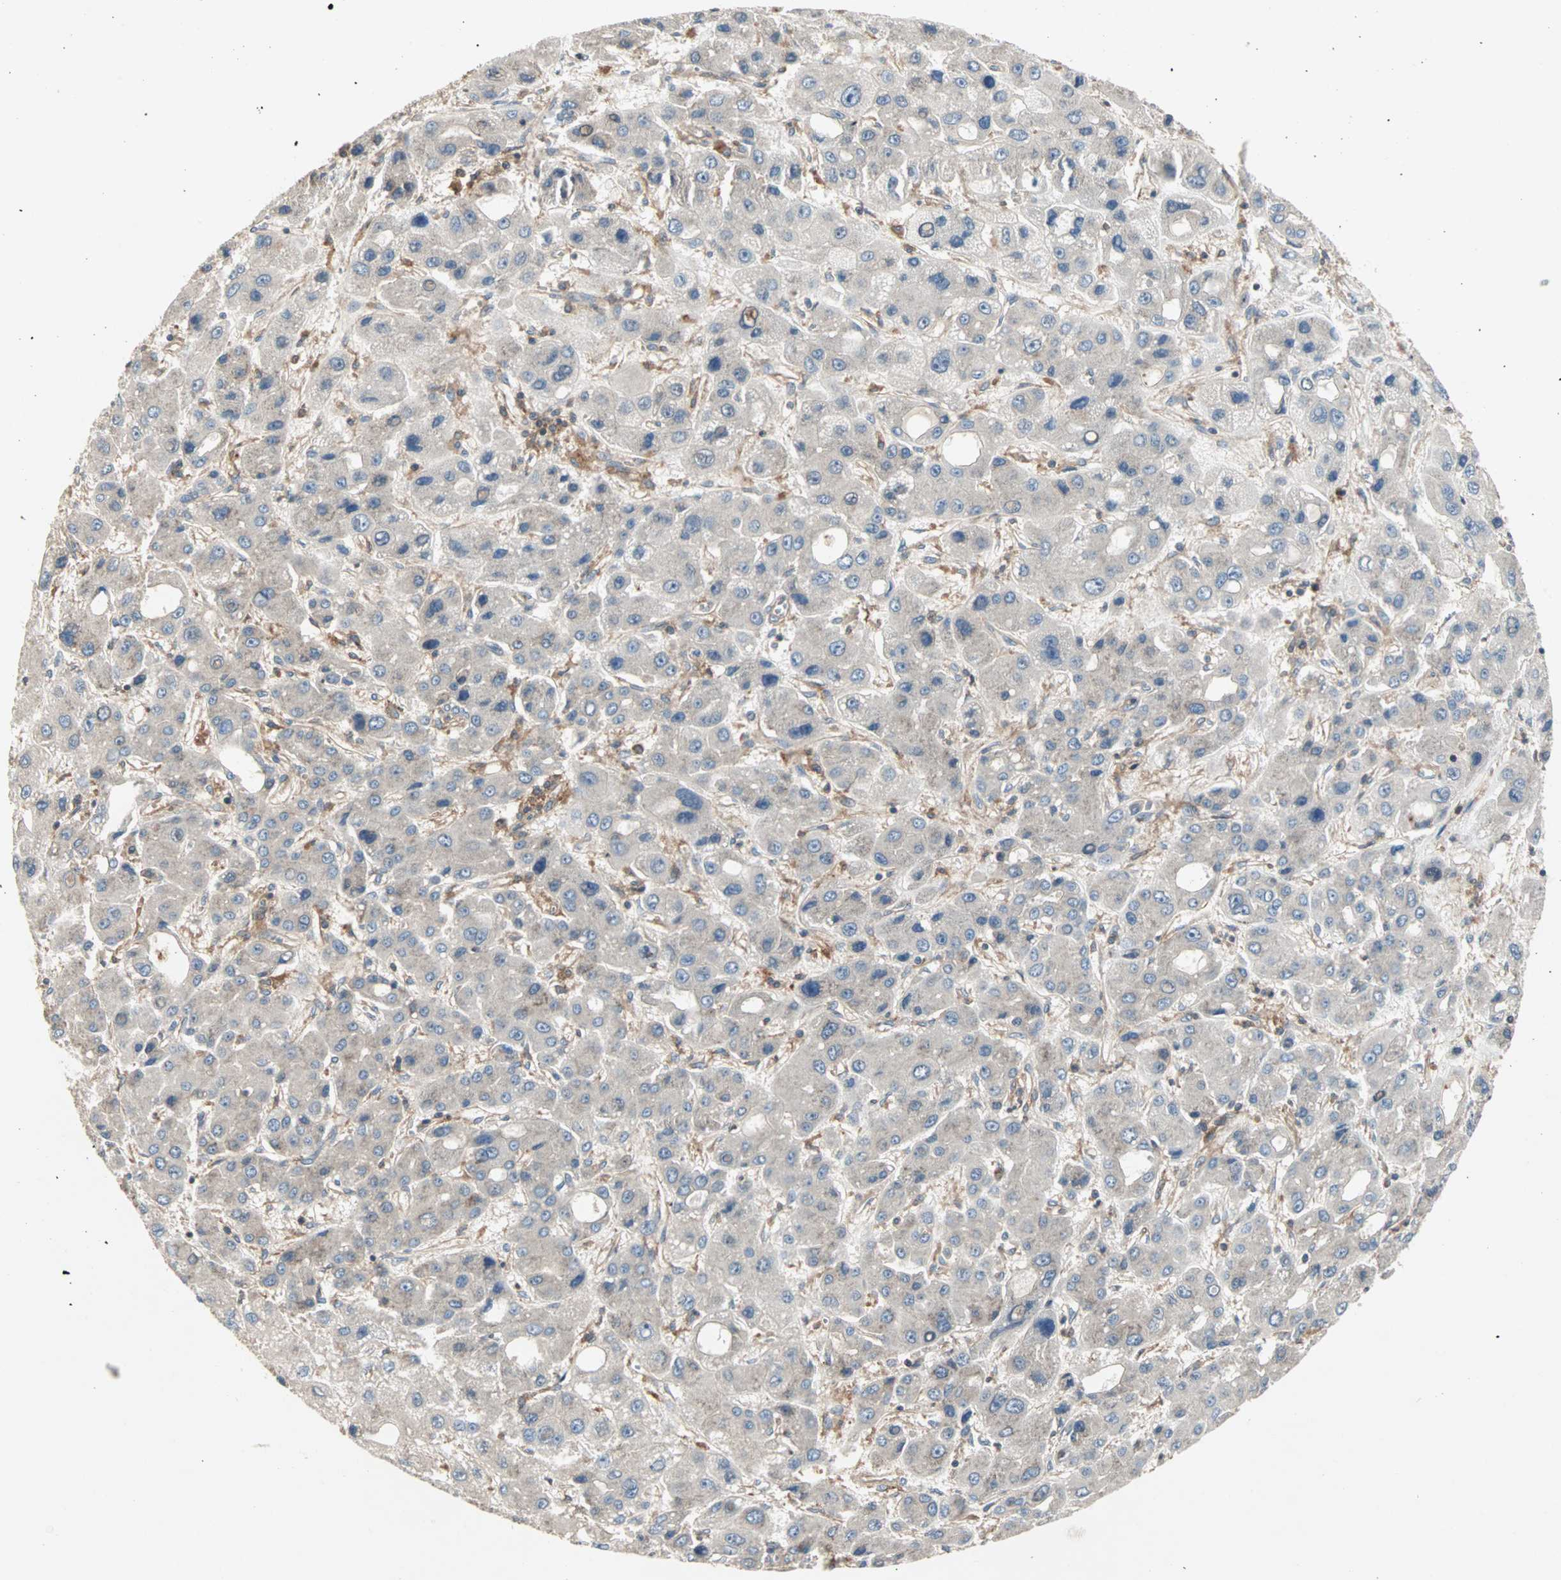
{"staining": {"intensity": "weak", "quantity": "25%-75%", "location": "cytoplasmic/membranous"}, "tissue": "liver cancer", "cell_type": "Tumor cells", "image_type": "cancer", "snomed": [{"axis": "morphology", "description": "Carcinoma, Hepatocellular, NOS"}, {"axis": "topography", "description": "Liver"}], "caption": "High-magnification brightfield microscopy of hepatocellular carcinoma (liver) stained with DAB (3,3'-diaminobenzidine) (brown) and counterstained with hematoxylin (blue). tumor cells exhibit weak cytoplasmic/membranous staining is present in approximately25%-75% of cells.", "gene": "GNAI2", "patient": {"sex": "male", "age": 55}}